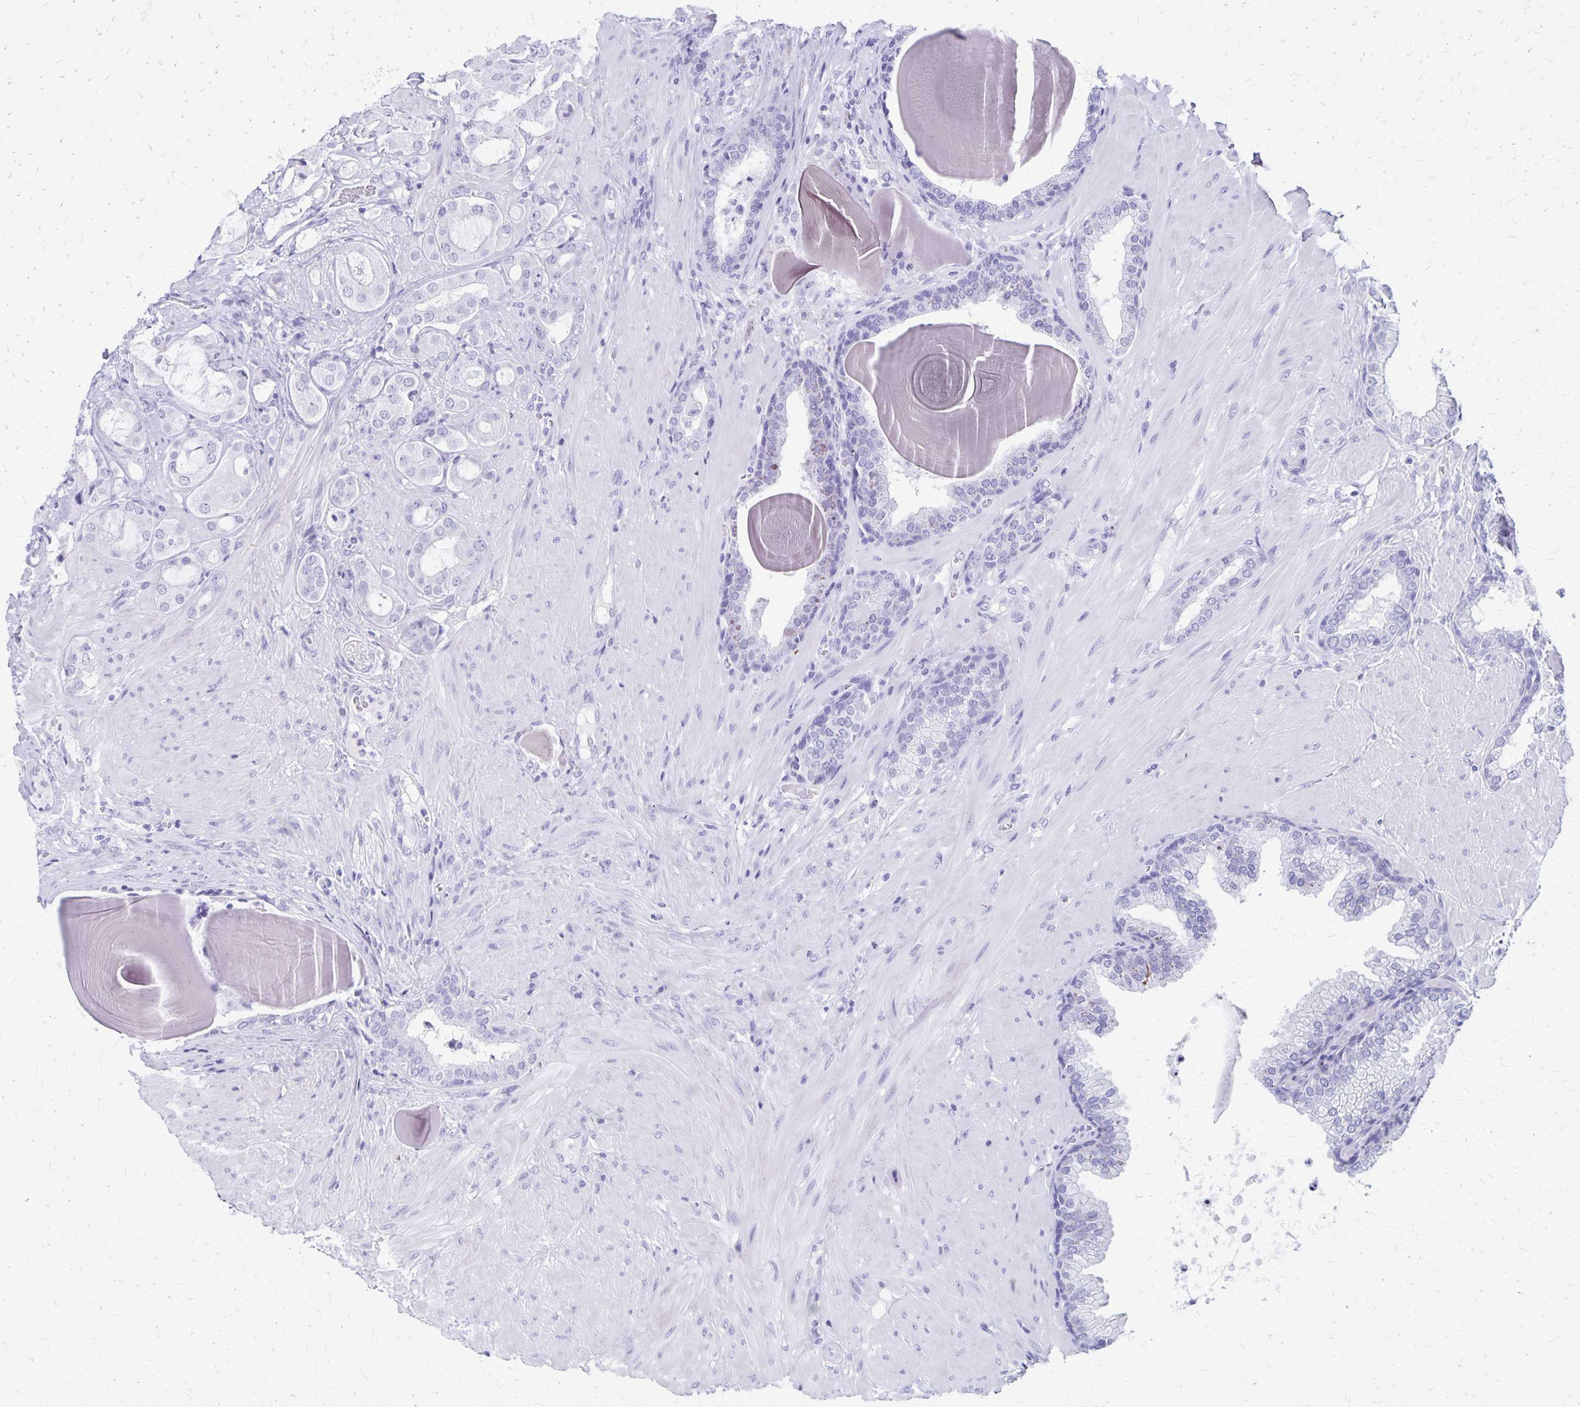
{"staining": {"intensity": "negative", "quantity": "none", "location": "none"}, "tissue": "prostate cancer", "cell_type": "Tumor cells", "image_type": "cancer", "snomed": [{"axis": "morphology", "description": "Adenocarcinoma, Low grade"}, {"axis": "topography", "description": "Prostate"}], "caption": "Immunohistochemical staining of prostate cancer reveals no significant positivity in tumor cells.", "gene": "DEFA5", "patient": {"sex": "male", "age": 57}}